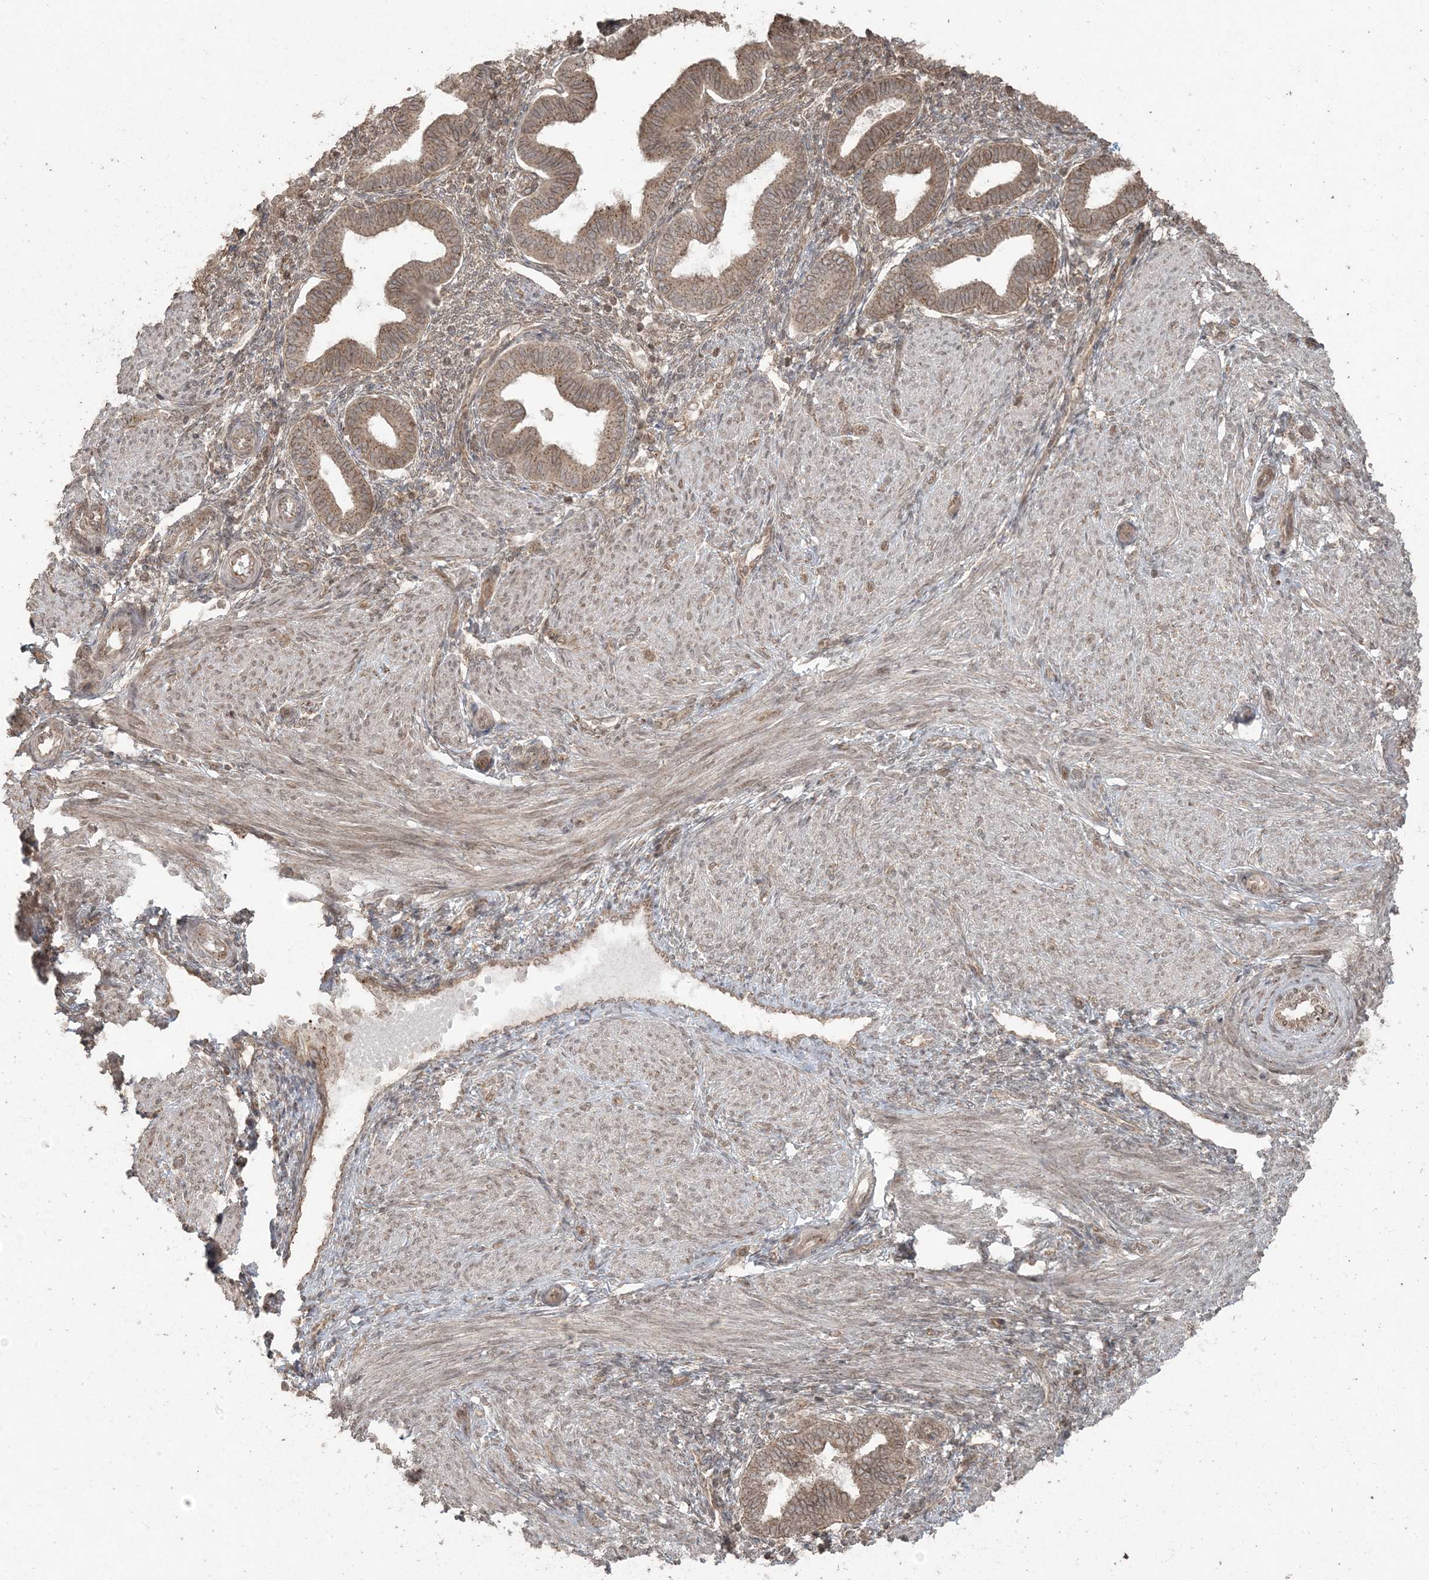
{"staining": {"intensity": "moderate", "quantity": ">75%", "location": "cytoplasmic/membranous"}, "tissue": "endometrium", "cell_type": "Cells in endometrial stroma", "image_type": "normal", "snomed": [{"axis": "morphology", "description": "Normal tissue, NOS"}, {"axis": "topography", "description": "Endometrium"}], "caption": "Protein staining by immunohistochemistry reveals moderate cytoplasmic/membranous expression in approximately >75% of cells in endometrial stroma in normal endometrium.", "gene": "DDX19B", "patient": {"sex": "female", "age": 53}}